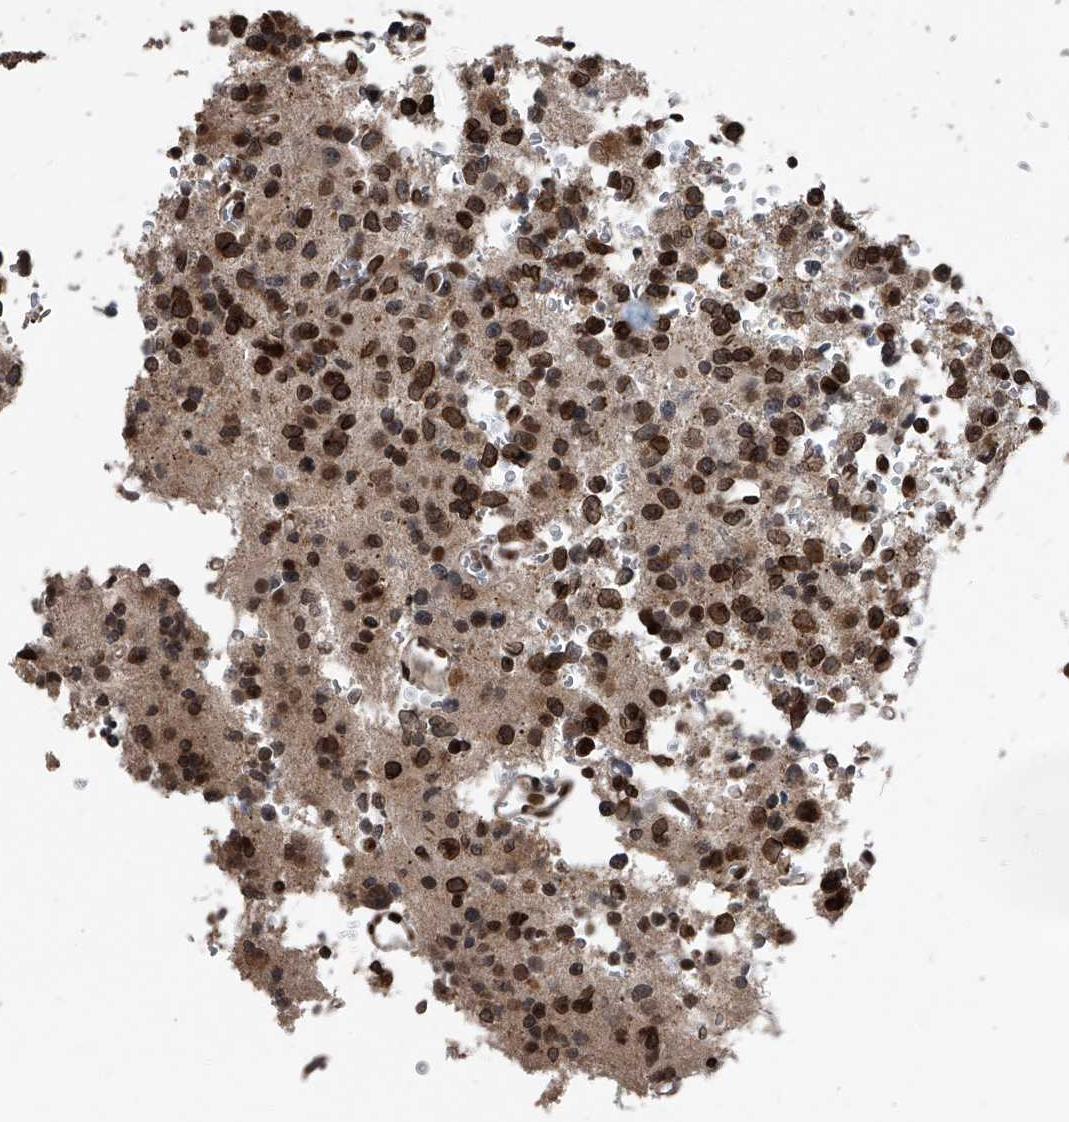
{"staining": {"intensity": "moderate", "quantity": ">75%", "location": "nuclear"}, "tissue": "glioma", "cell_type": "Tumor cells", "image_type": "cancer", "snomed": [{"axis": "morphology", "description": "Glioma, malignant, High grade"}, {"axis": "topography", "description": "Brain"}], "caption": "Immunohistochemical staining of malignant high-grade glioma exhibits medium levels of moderate nuclear expression in about >75% of tumor cells.", "gene": "PHF20", "patient": {"sex": "female", "age": 62}}